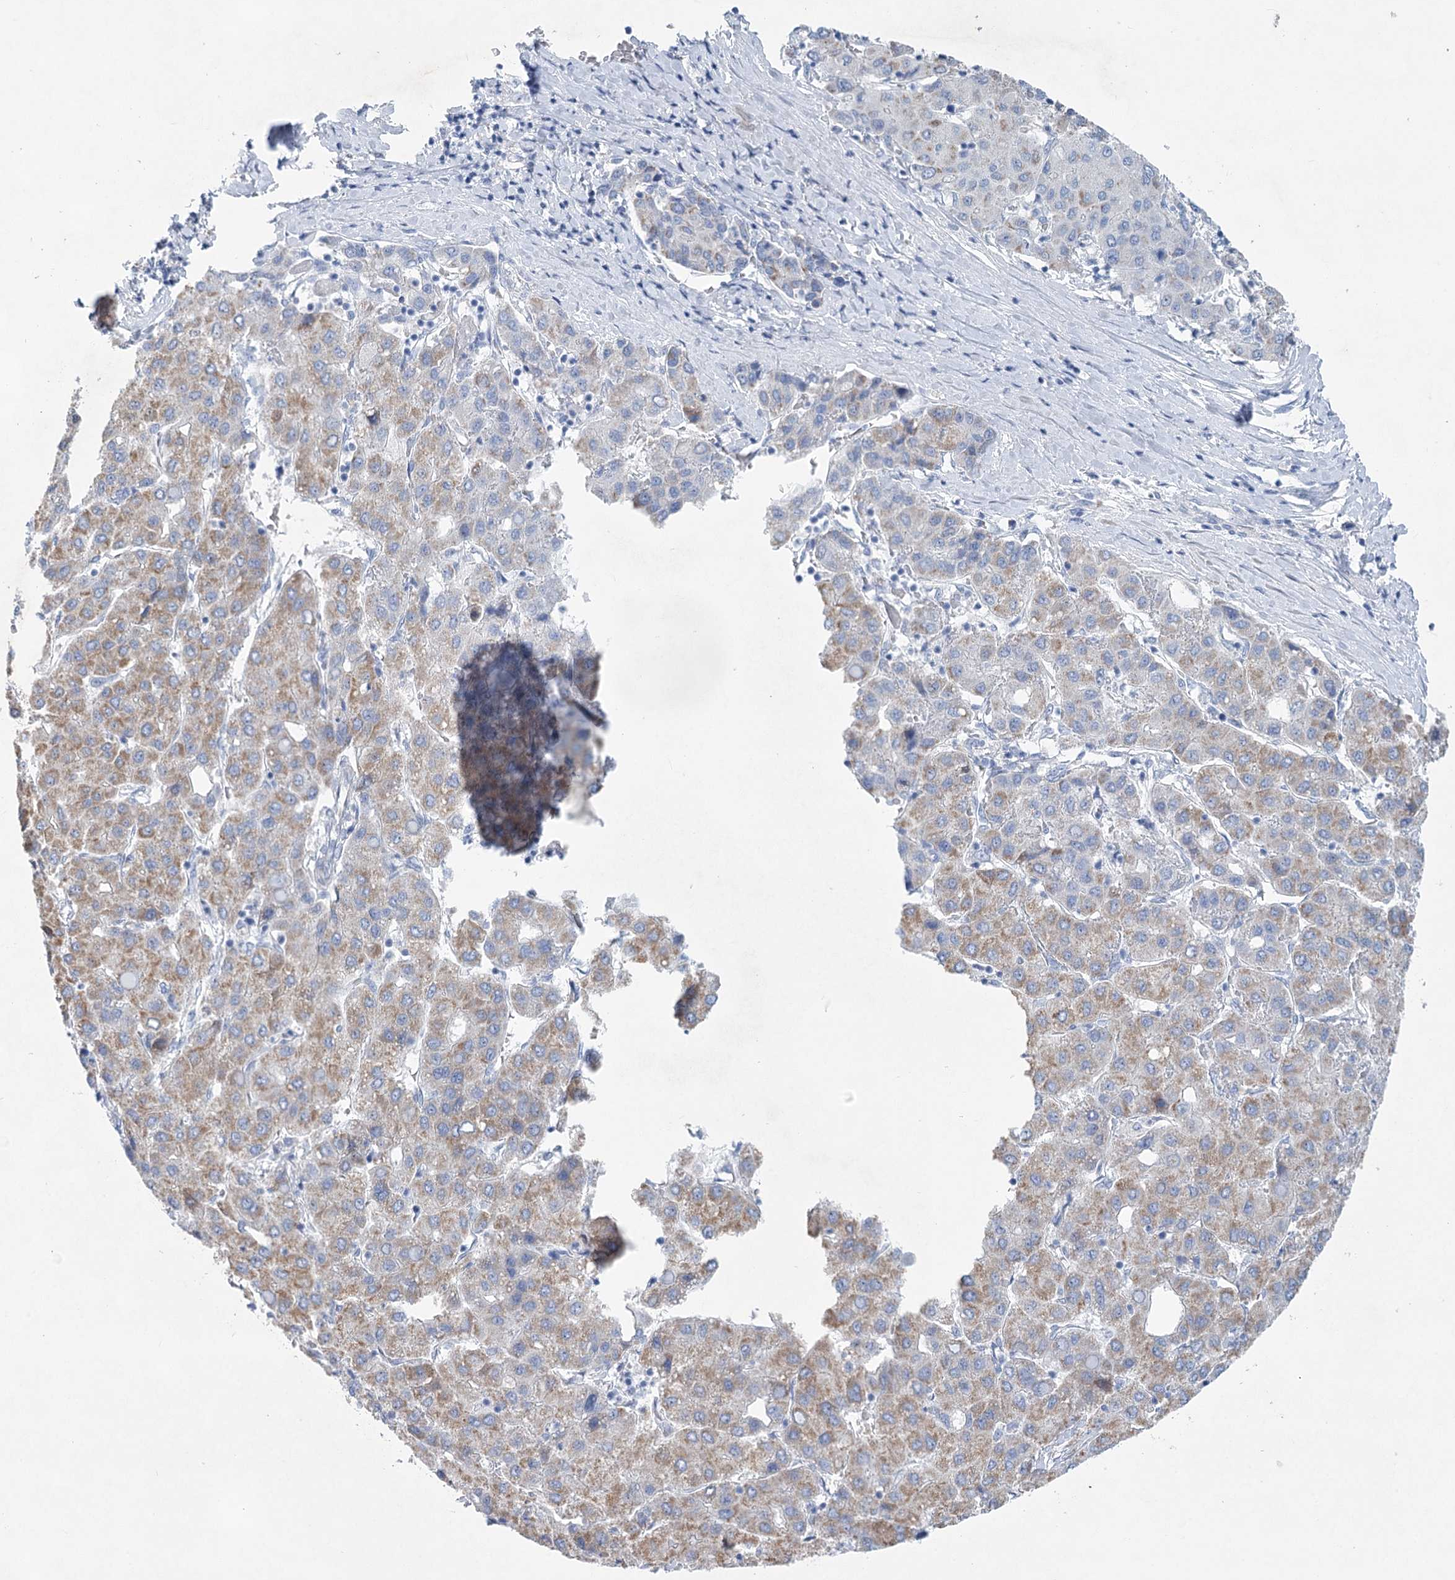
{"staining": {"intensity": "moderate", "quantity": "<25%", "location": "cytoplasmic/membranous"}, "tissue": "liver cancer", "cell_type": "Tumor cells", "image_type": "cancer", "snomed": [{"axis": "morphology", "description": "Carcinoma, Hepatocellular, NOS"}, {"axis": "topography", "description": "Liver"}], "caption": "A micrograph of liver cancer (hepatocellular carcinoma) stained for a protein displays moderate cytoplasmic/membranous brown staining in tumor cells. The staining was performed using DAB (3,3'-diaminobenzidine), with brown indicating positive protein expression. Nuclei are stained blue with hematoxylin.", "gene": "WDR74", "patient": {"sex": "male", "age": 65}}